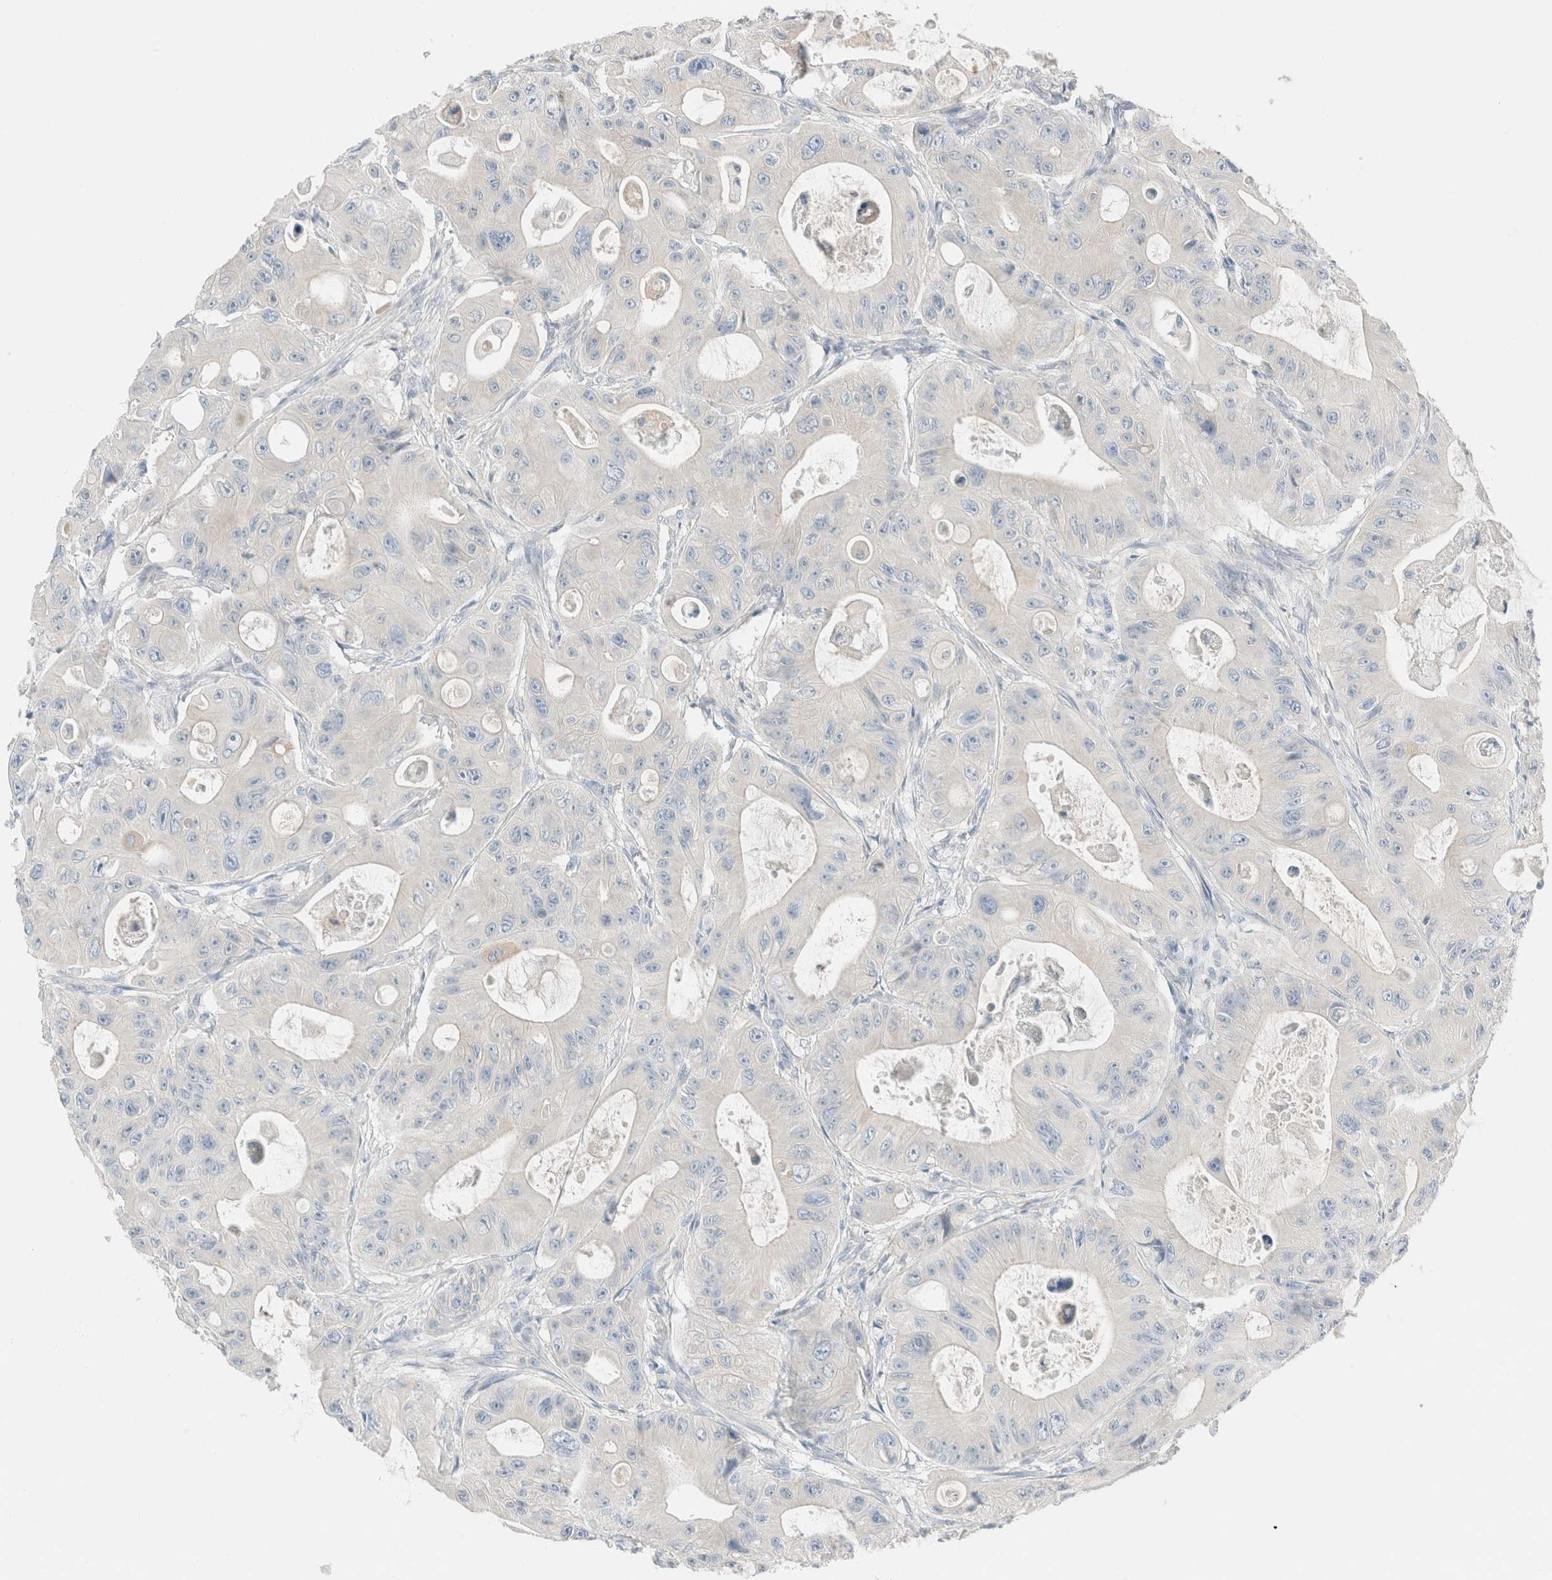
{"staining": {"intensity": "negative", "quantity": "none", "location": "none"}, "tissue": "colorectal cancer", "cell_type": "Tumor cells", "image_type": "cancer", "snomed": [{"axis": "morphology", "description": "Adenocarcinoma, NOS"}, {"axis": "topography", "description": "Colon"}], "caption": "Tumor cells are negative for brown protein staining in colorectal cancer (adenocarcinoma). The staining is performed using DAB (3,3'-diaminobenzidine) brown chromogen with nuclei counter-stained in using hematoxylin.", "gene": "PCM1", "patient": {"sex": "female", "age": 46}}